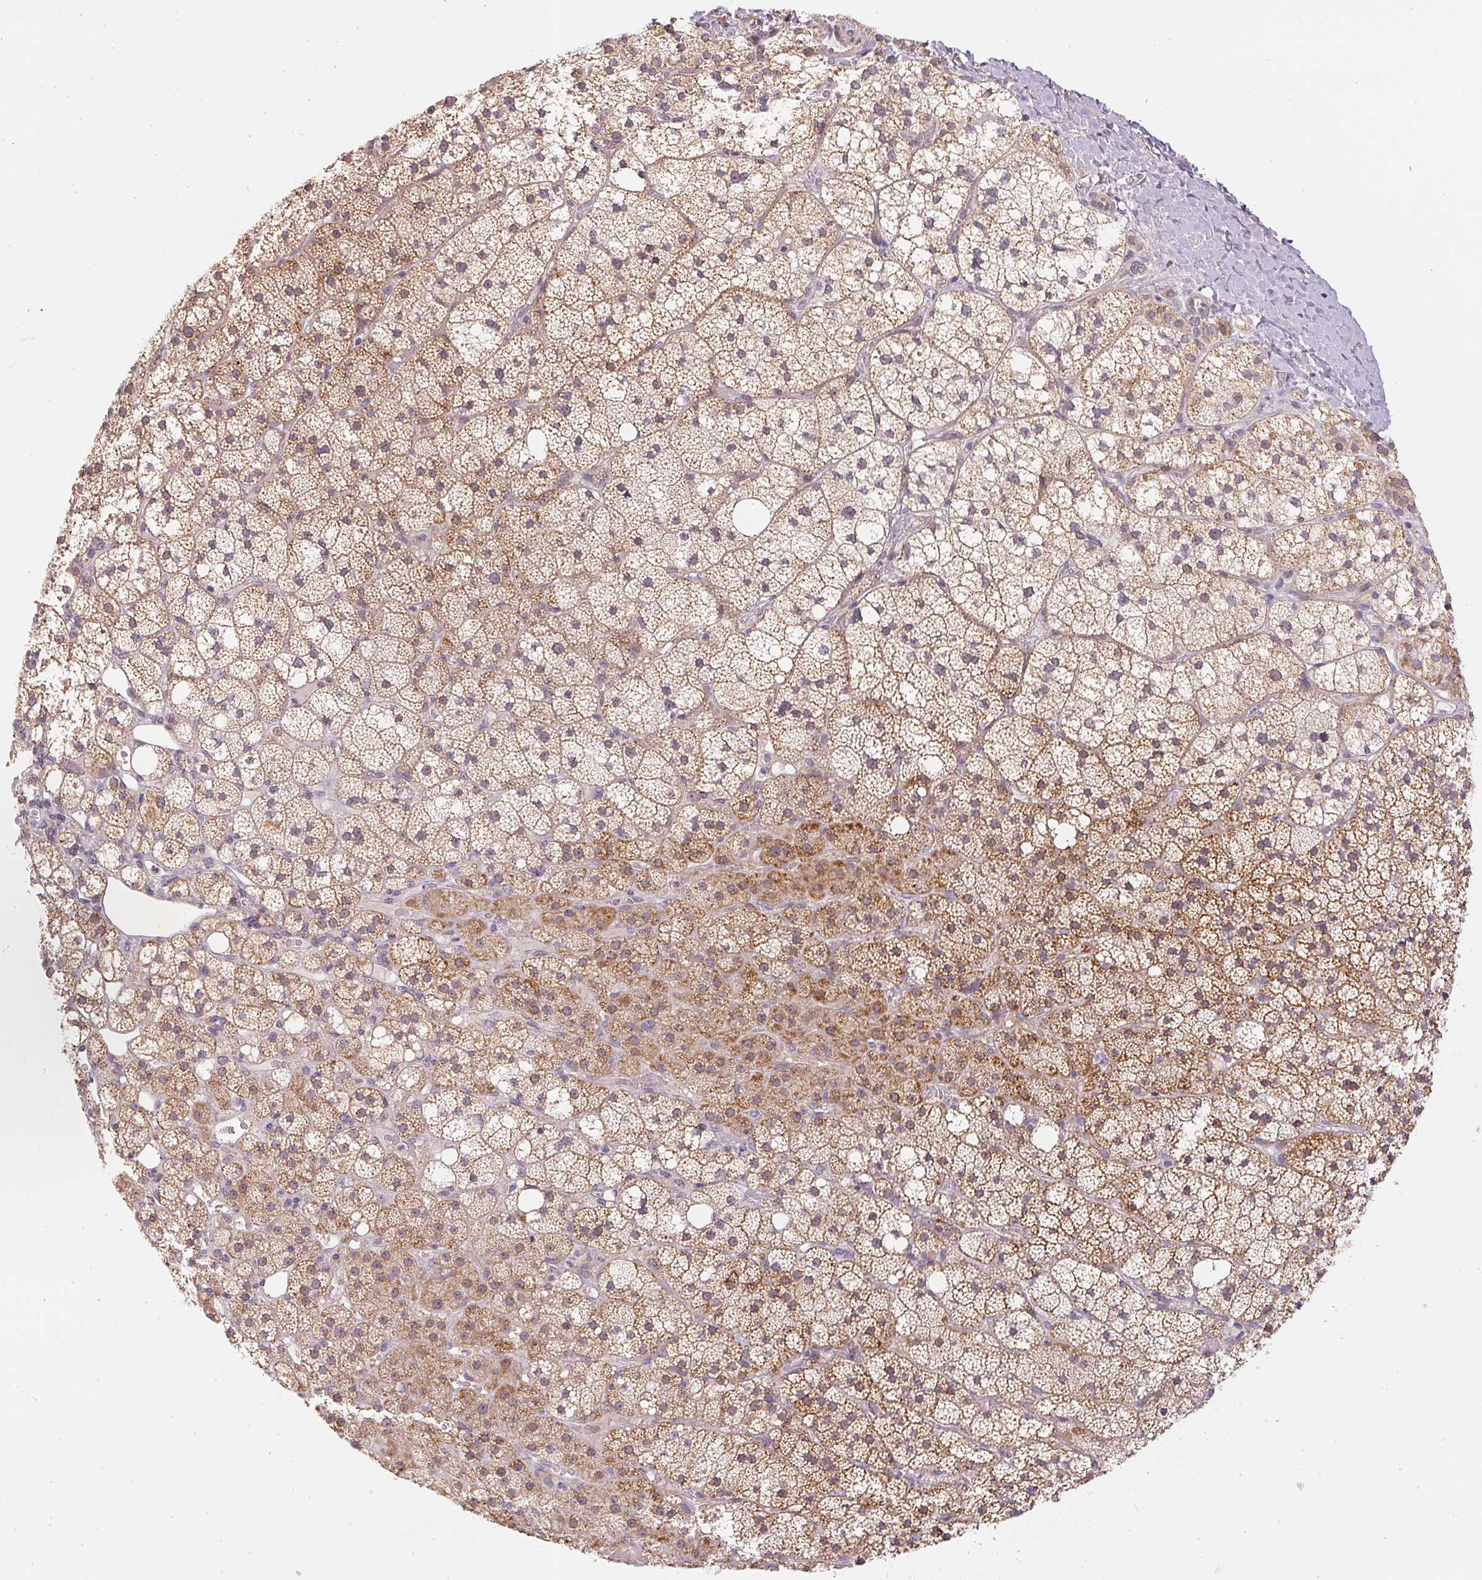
{"staining": {"intensity": "moderate", "quantity": ">75%", "location": "cytoplasmic/membranous"}, "tissue": "adrenal gland", "cell_type": "Glandular cells", "image_type": "normal", "snomed": [{"axis": "morphology", "description": "Normal tissue, NOS"}, {"axis": "topography", "description": "Adrenal gland"}], "caption": "Immunohistochemical staining of benign adrenal gland exhibits moderate cytoplasmic/membranous protein positivity in approximately >75% of glandular cells.", "gene": "TTC23L", "patient": {"sex": "male", "age": 53}}